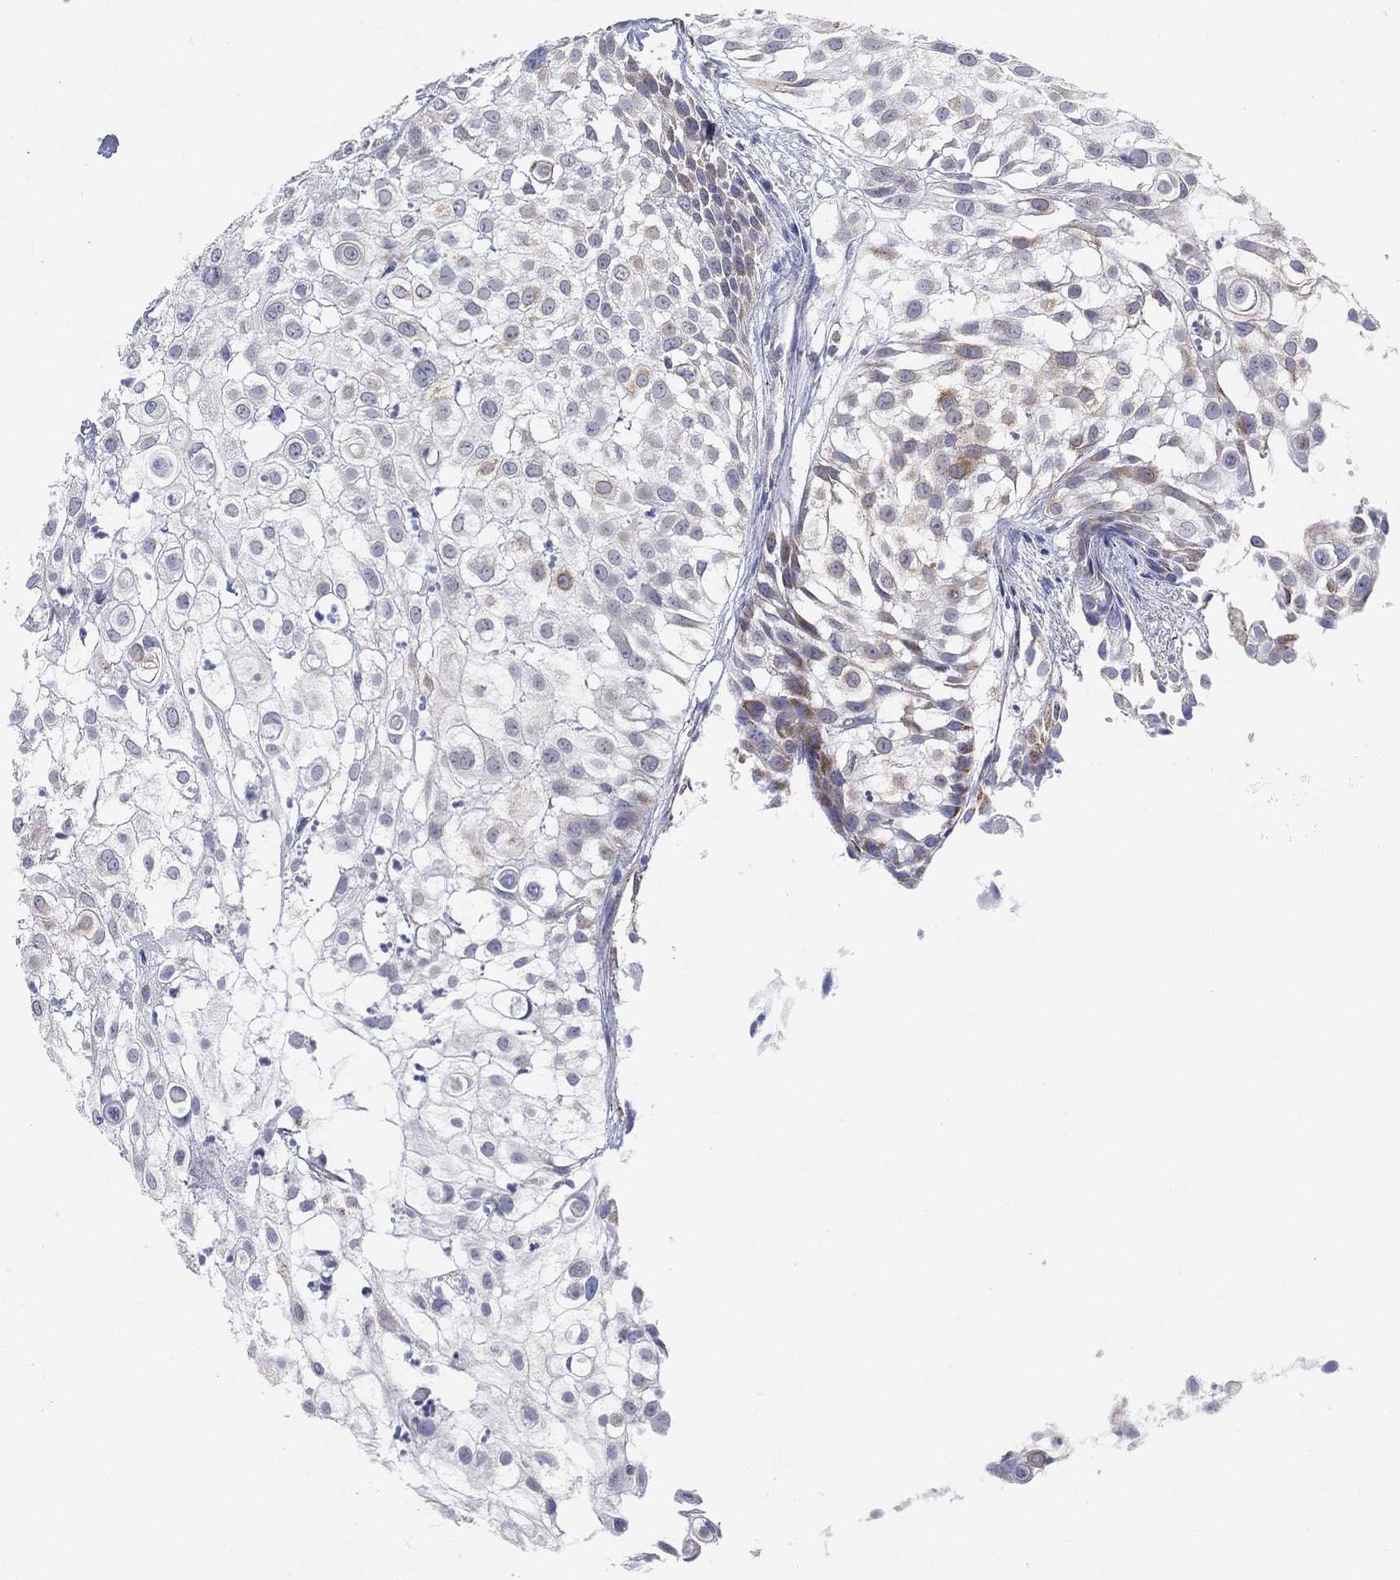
{"staining": {"intensity": "weak", "quantity": "<25%", "location": "cytoplasmic/membranous"}, "tissue": "urothelial cancer", "cell_type": "Tumor cells", "image_type": "cancer", "snomed": [{"axis": "morphology", "description": "Urothelial carcinoma, High grade"}, {"axis": "topography", "description": "Urinary bladder"}], "caption": "Immunohistochemistry of human urothelial carcinoma (high-grade) reveals no staining in tumor cells.", "gene": "INA", "patient": {"sex": "female", "age": 79}}